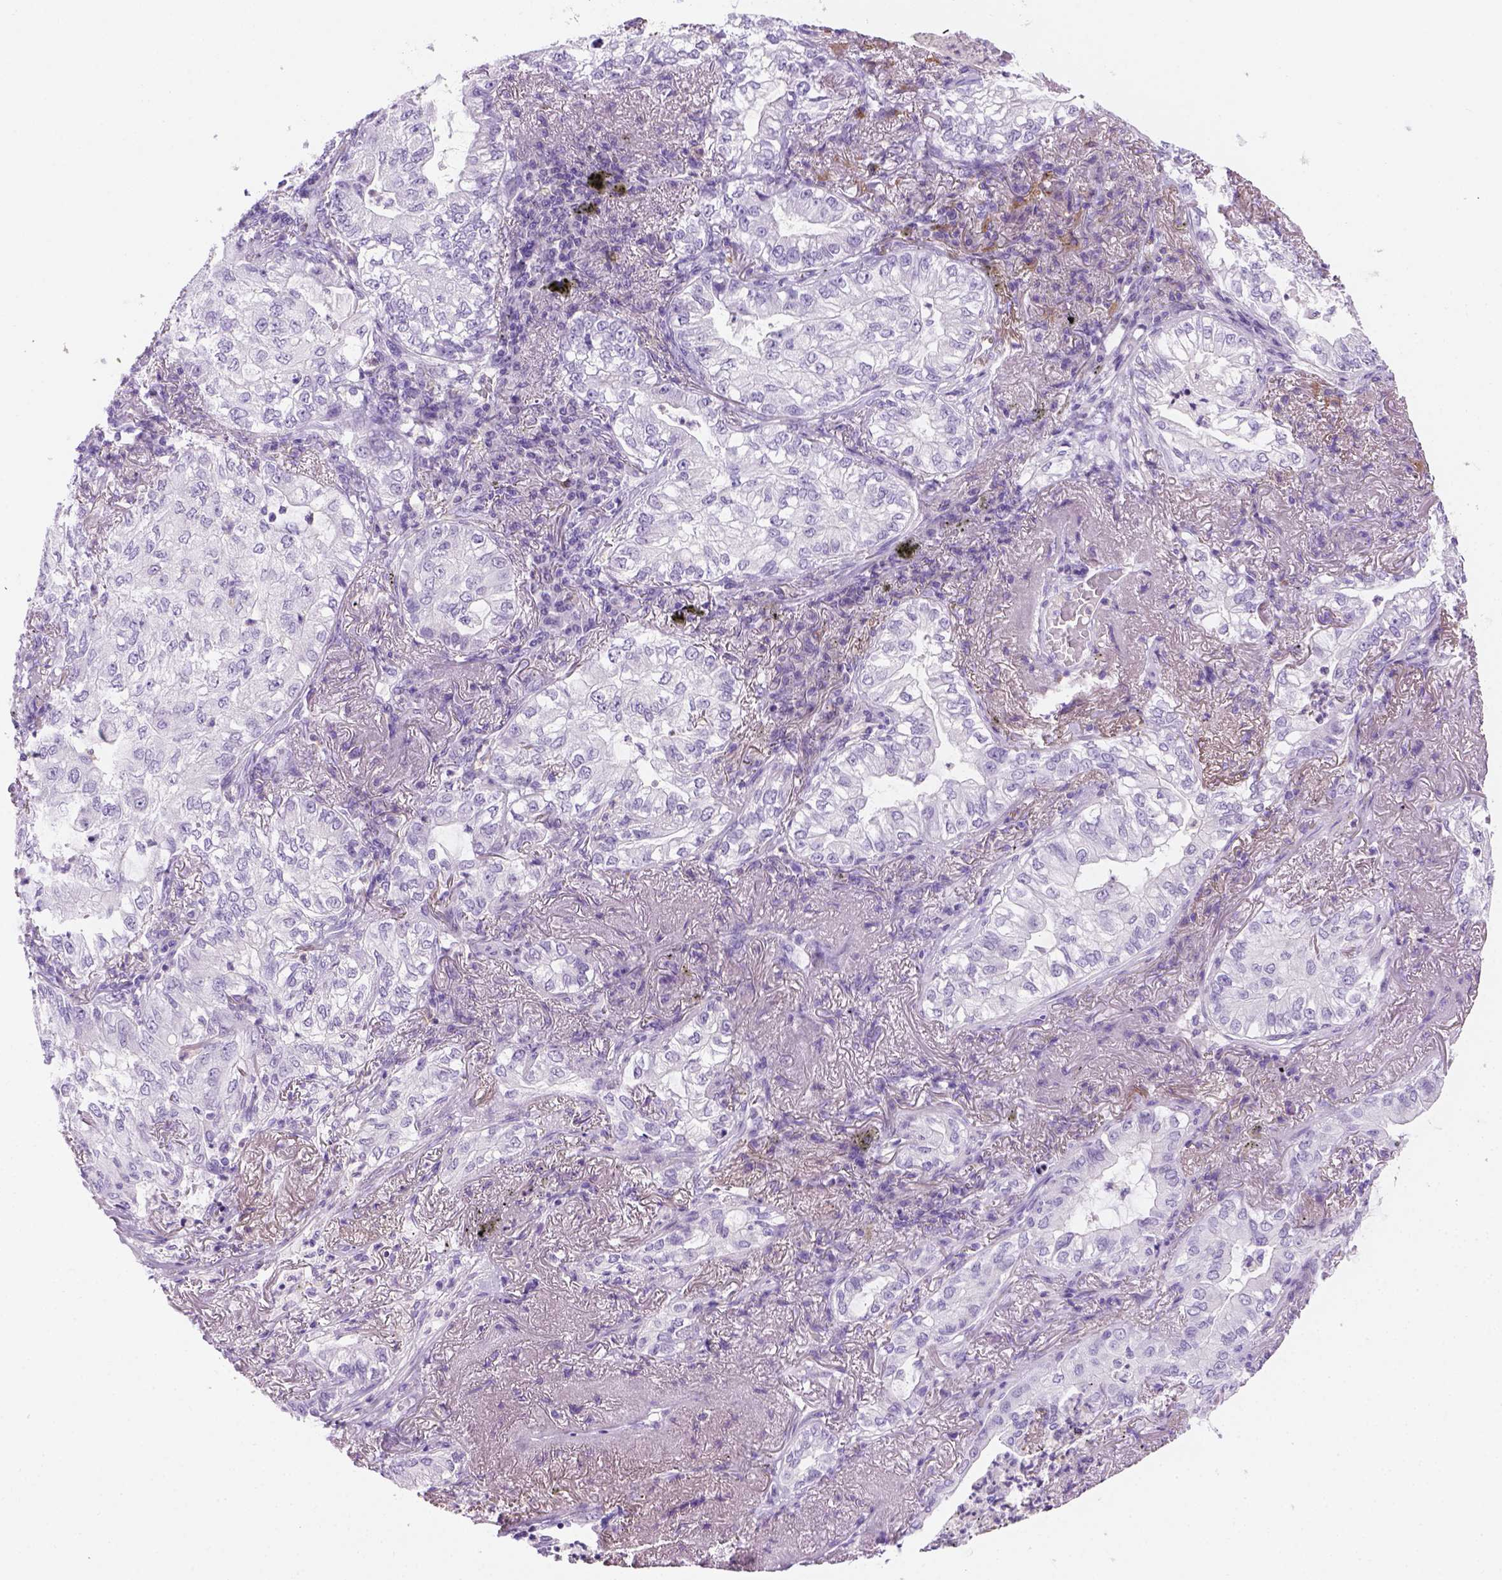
{"staining": {"intensity": "negative", "quantity": "none", "location": "none"}, "tissue": "lung cancer", "cell_type": "Tumor cells", "image_type": "cancer", "snomed": [{"axis": "morphology", "description": "Adenocarcinoma, NOS"}, {"axis": "topography", "description": "Lung"}], "caption": "An immunohistochemistry (IHC) photomicrograph of lung cancer (adenocarcinoma) is shown. There is no staining in tumor cells of lung cancer (adenocarcinoma). Nuclei are stained in blue.", "gene": "TMEM38A", "patient": {"sex": "female", "age": 73}}